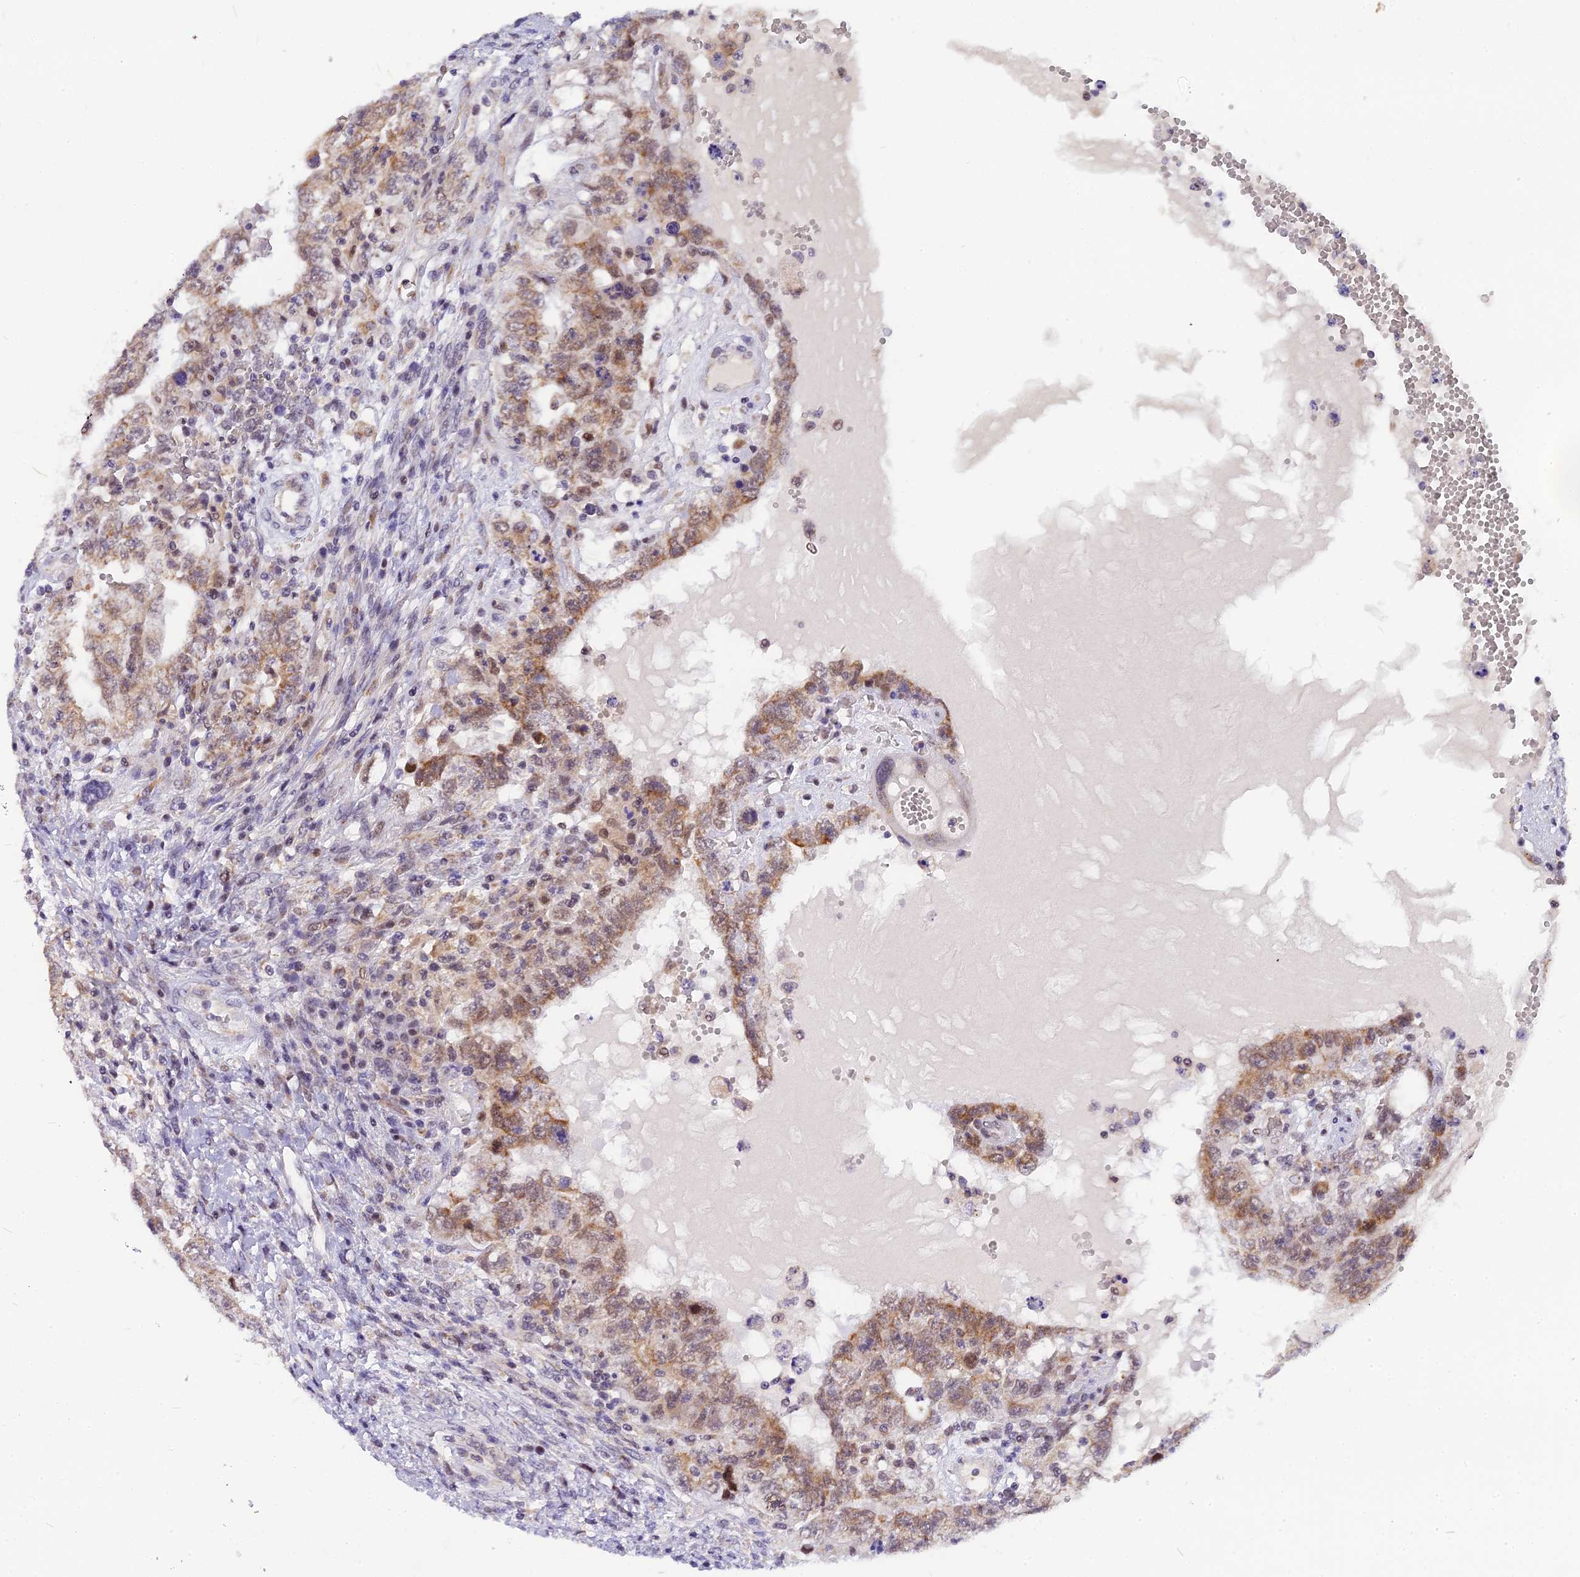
{"staining": {"intensity": "moderate", "quantity": "25%-75%", "location": "cytoplasmic/membranous"}, "tissue": "testis cancer", "cell_type": "Tumor cells", "image_type": "cancer", "snomed": [{"axis": "morphology", "description": "Carcinoma, Embryonal, NOS"}, {"axis": "topography", "description": "Testis"}], "caption": "IHC staining of embryonal carcinoma (testis), which exhibits medium levels of moderate cytoplasmic/membranous staining in about 25%-75% of tumor cells indicating moderate cytoplasmic/membranous protein staining. The staining was performed using DAB (3,3'-diaminobenzidine) (brown) for protein detection and nuclei were counterstained in hematoxylin (blue).", "gene": "CMC1", "patient": {"sex": "male", "age": 26}}